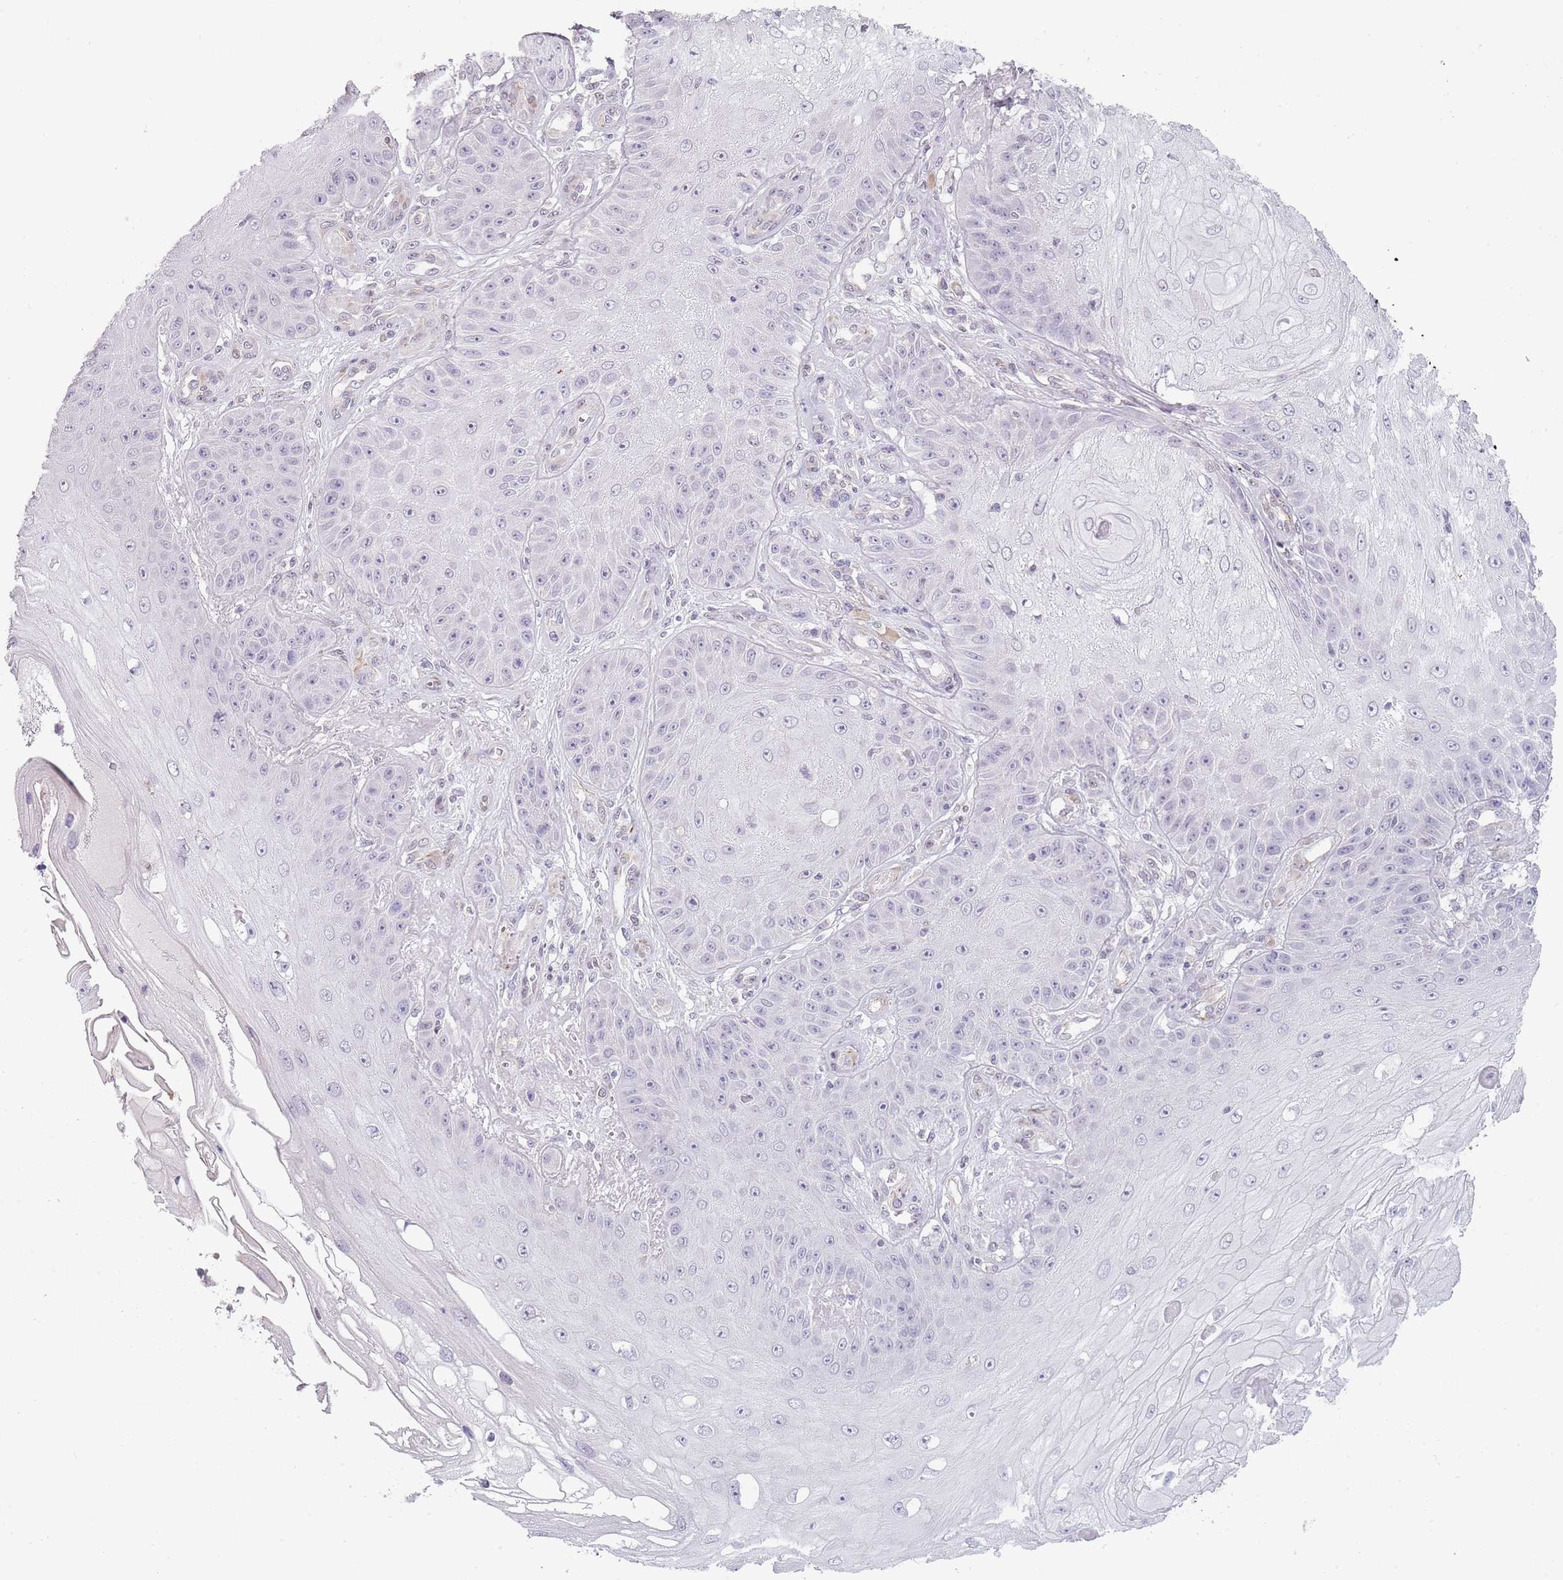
{"staining": {"intensity": "negative", "quantity": "none", "location": "none"}, "tissue": "skin cancer", "cell_type": "Tumor cells", "image_type": "cancer", "snomed": [{"axis": "morphology", "description": "Squamous cell carcinoma, NOS"}, {"axis": "topography", "description": "Skin"}], "caption": "Tumor cells show no significant protein staining in skin squamous cell carcinoma.", "gene": "NBPF3", "patient": {"sex": "male", "age": 70}}